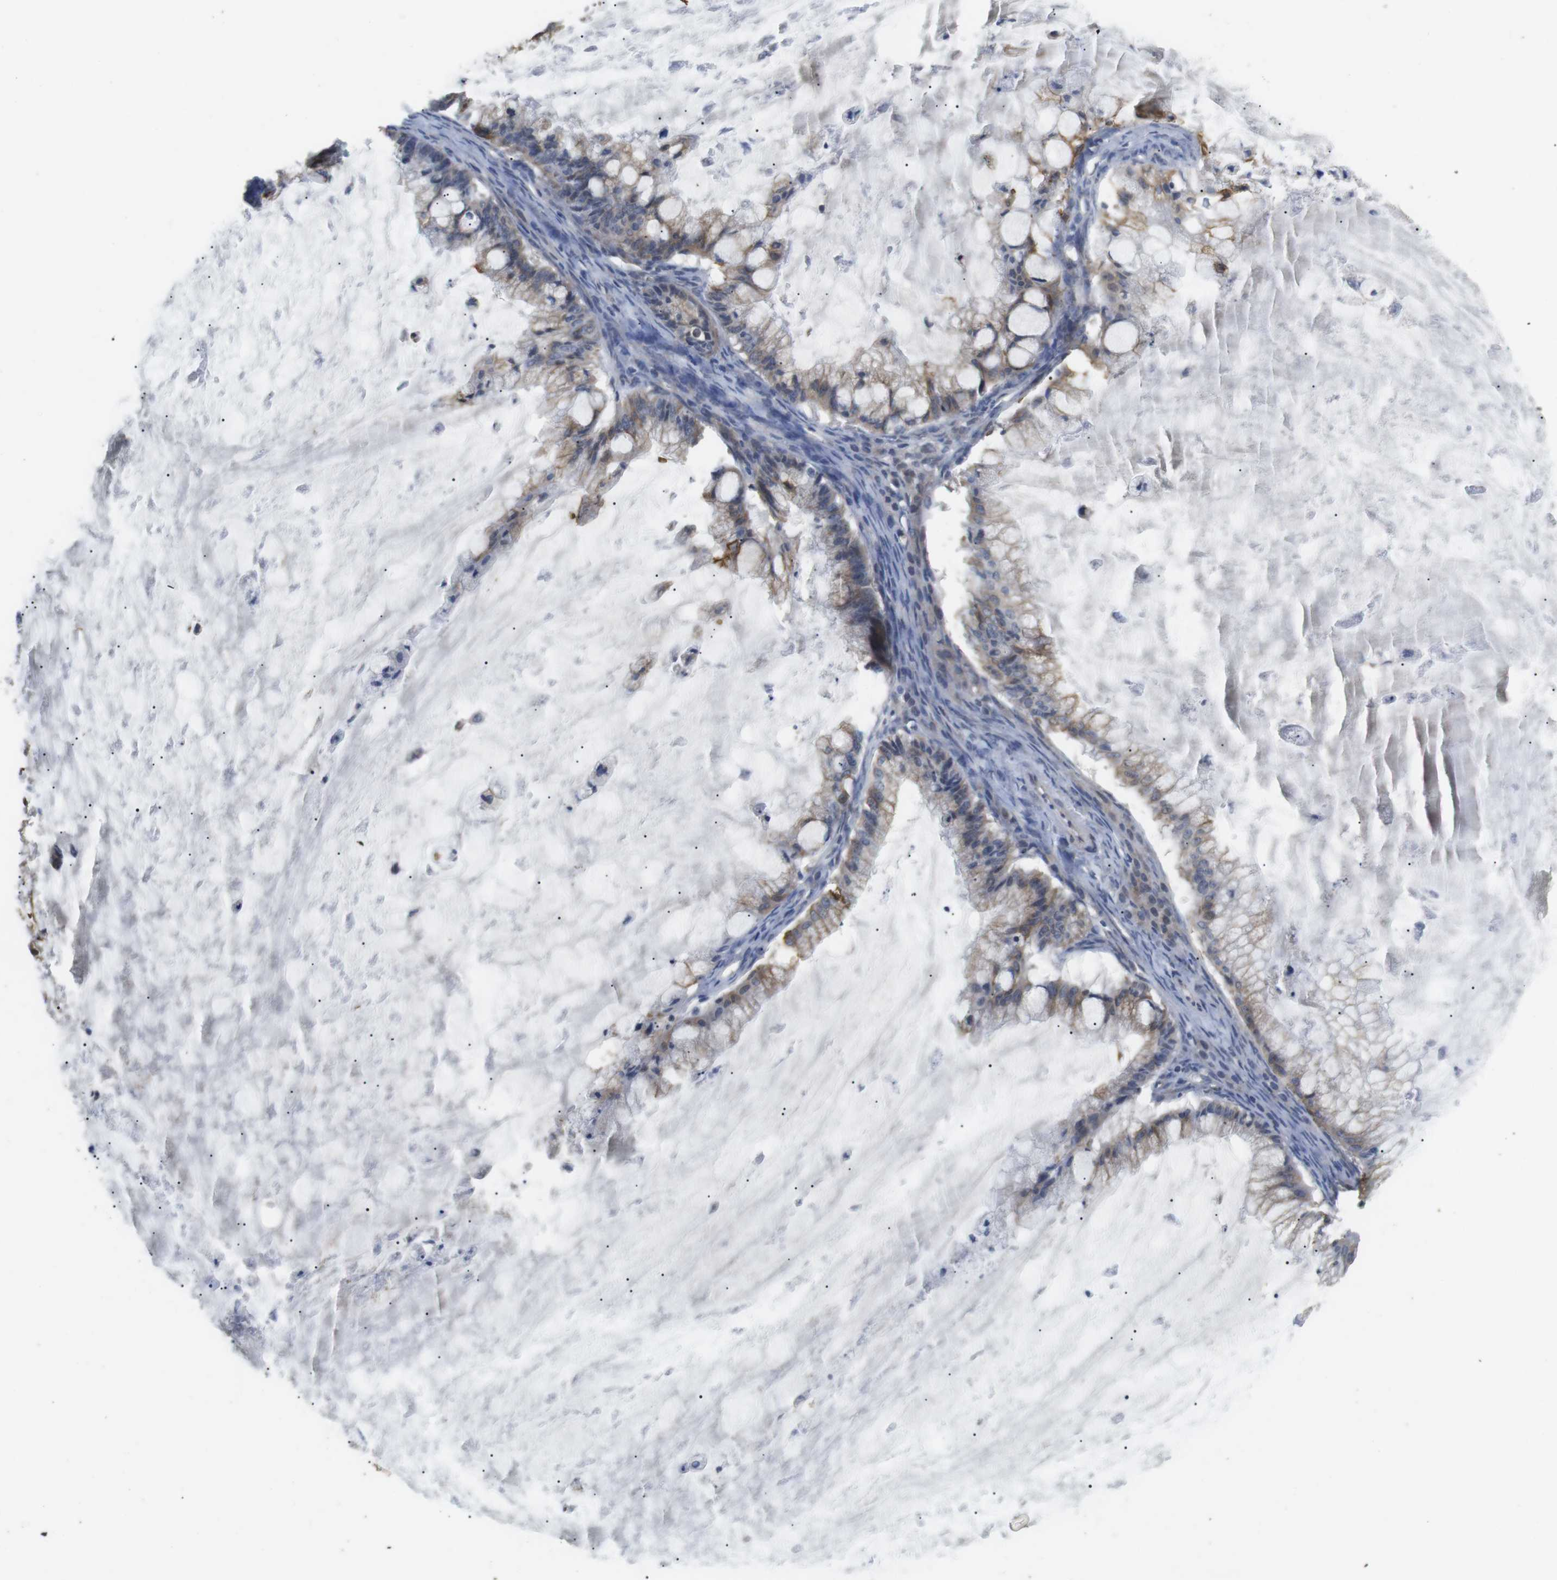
{"staining": {"intensity": "weak", "quantity": "<25%", "location": "cytoplasmic/membranous"}, "tissue": "ovarian cancer", "cell_type": "Tumor cells", "image_type": "cancer", "snomed": [{"axis": "morphology", "description": "Cystadenocarcinoma, mucinous, NOS"}, {"axis": "topography", "description": "Ovary"}], "caption": "Tumor cells show no significant protein positivity in ovarian mucinous cystadenocarcinoma.", "gene": "ADGRL3", "patient": {"sex": "female", "age": 57}}